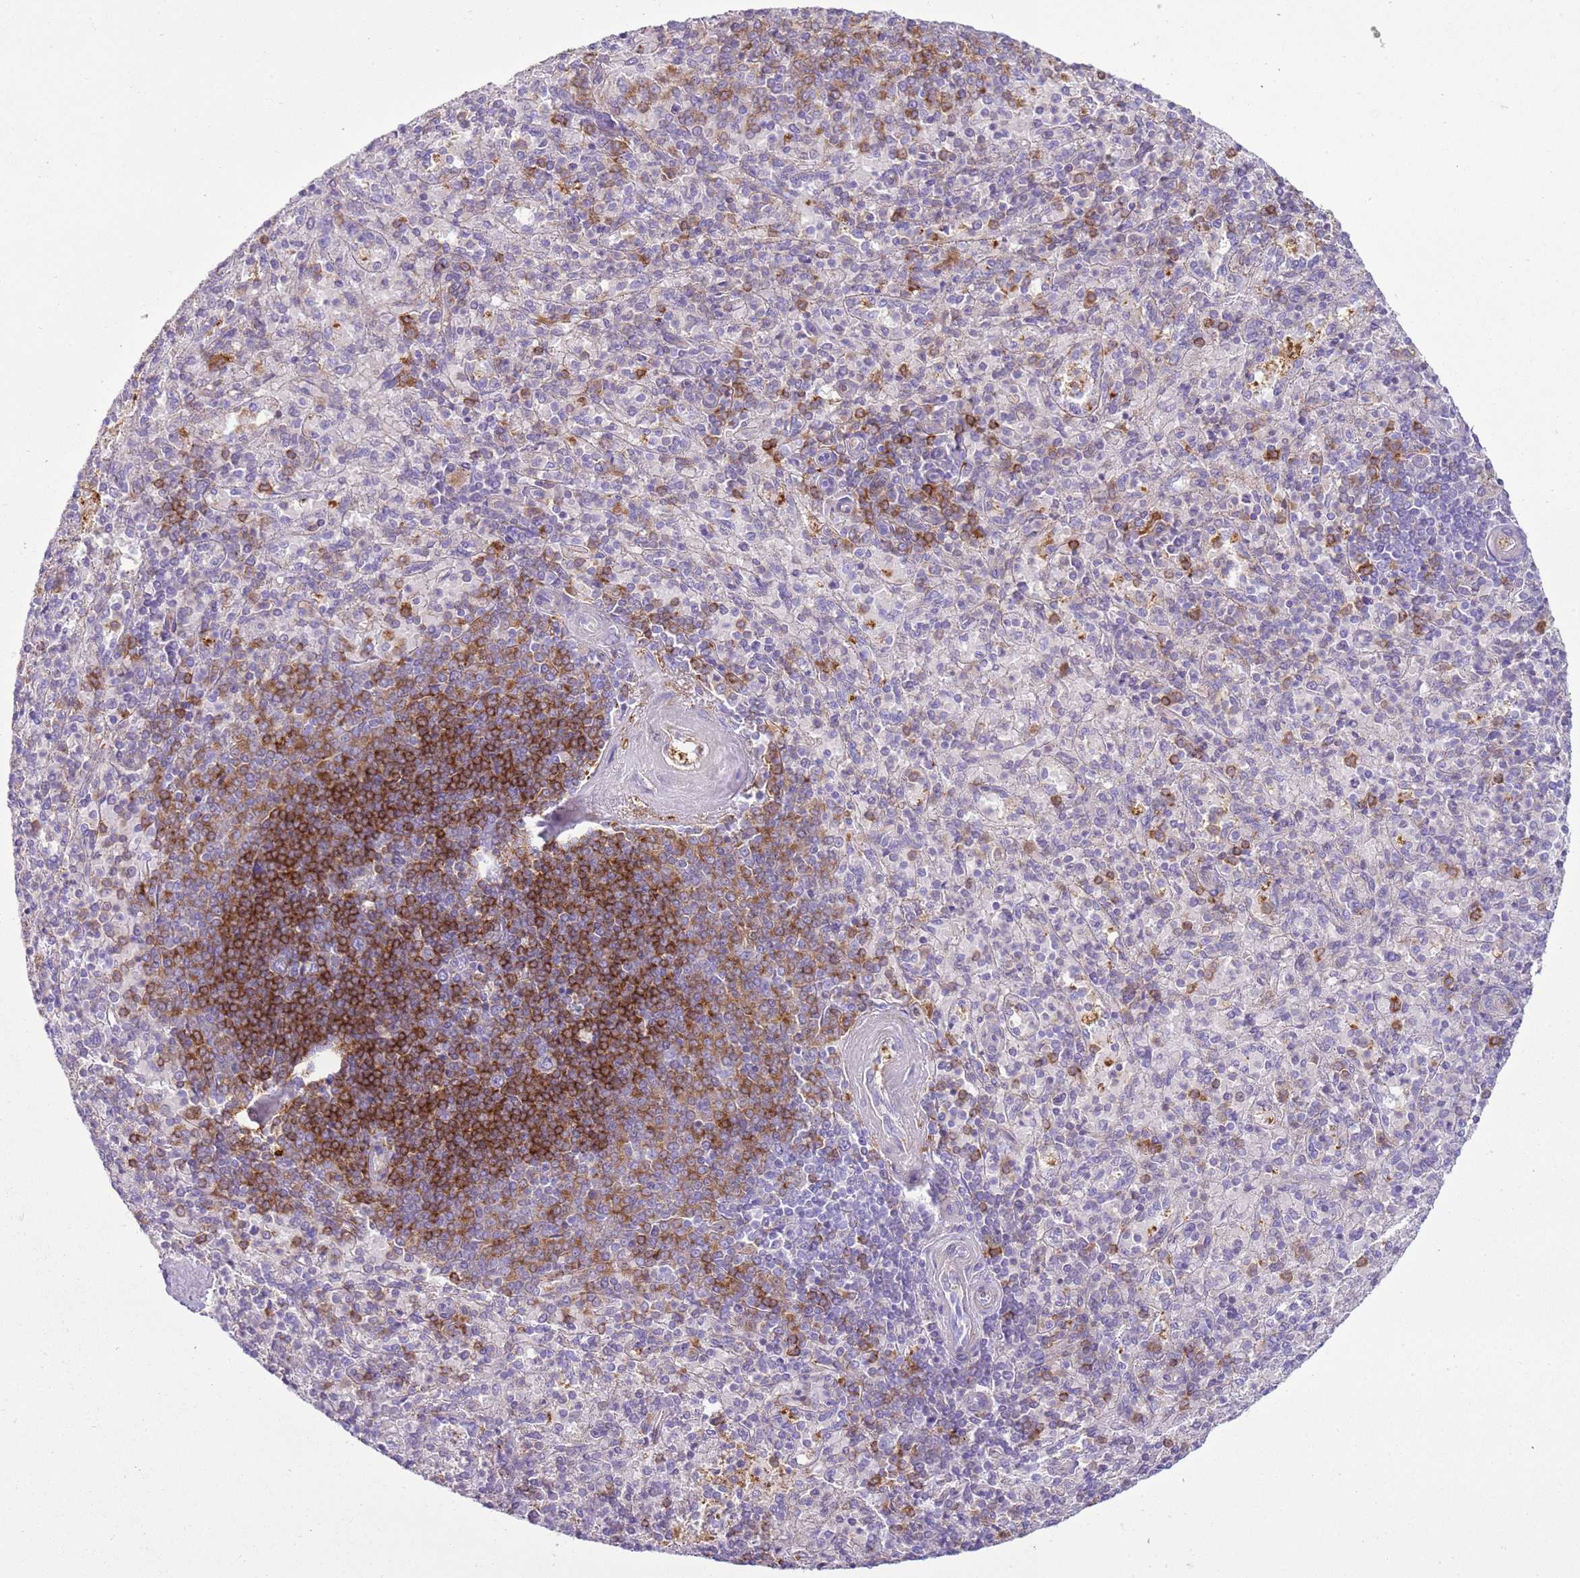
{"staining": {"intensity": "moderate", "quantity": "25%-75%", "location": "cytoplasmic/membranous"}, "tissue": "spleen", "cell_type": "Cells in red pulp", "image_type": "normal", "snomed": [{"axis": "morphology", "description": "Normal tissue, NOS"}, {"axis": "topography", "description": "Spleen"}], "caption": "Protein staining demonstrates moderate cytoplasmic/membranous staining in approximately 25%-75% of cells in red pulp in unremarkable spleen. (DAB (3,3'-diaminobenzidine) IHC, brown staining for protein, blue staining for nuclei).", "gene": "SNX21", "patient": {"sex": "male", "age": 82}}